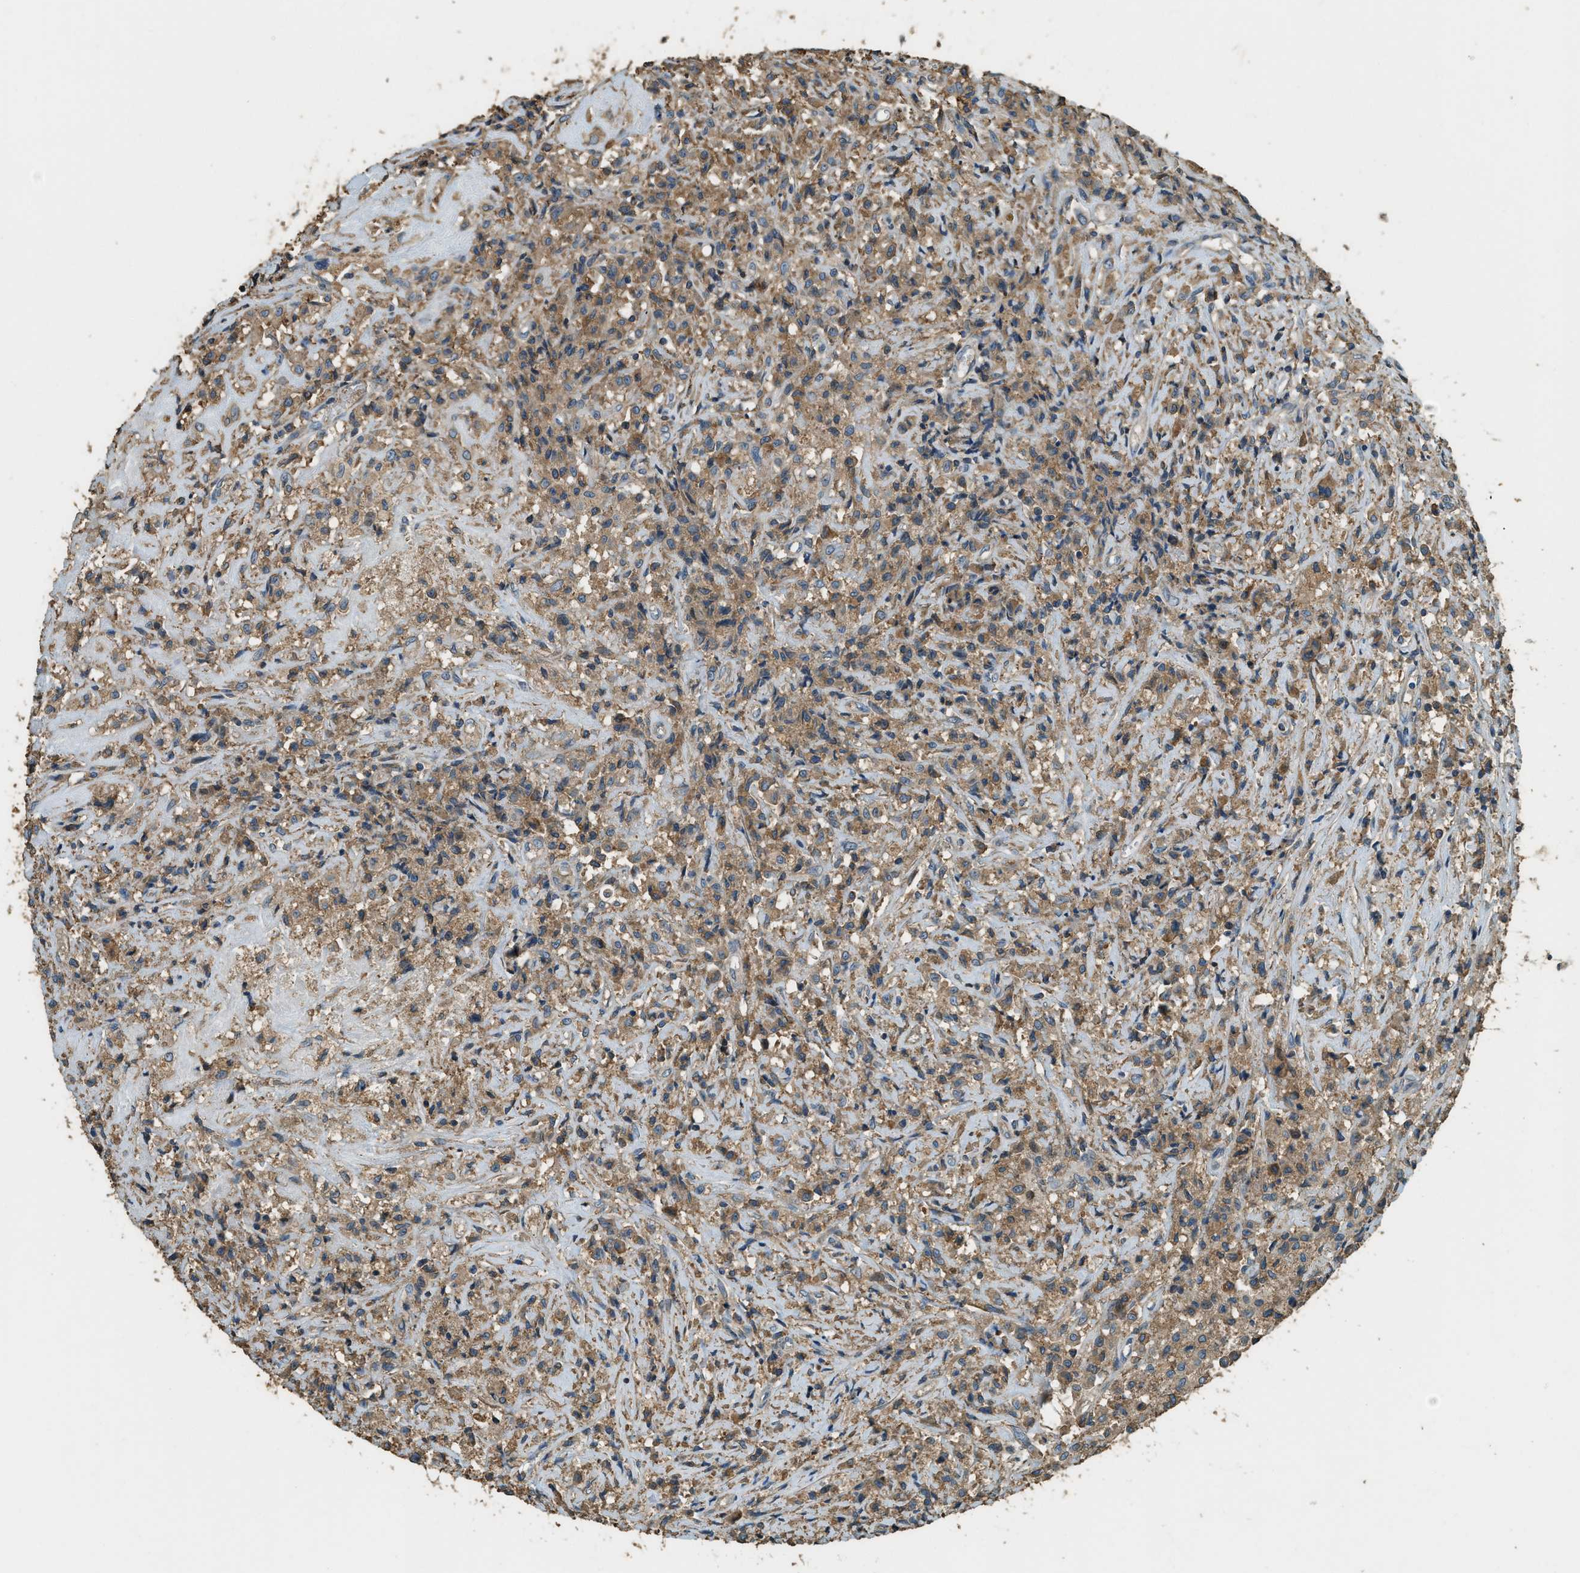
{"staining": {"intensity": "moderate", "quantity": ">75%", "location": "cytoplasmic/membranous"}, "tissue": "testis cancer", "cell_type": "Tumor cells", "image_type": "cancer", "snomed": [{"axis": "morphology", "description": "Carcinoma, Embryonal, NOS"}, {"axis": "topography", "description": "Testis"}], "caption": "The histopathology image shows staining of testis cancer (embryonal carcinoma), revealing moderate cytoplasmic/membranous protein expression (brown color) within tumor cells.", "gene": "ERGIC1", "patient": {"sex": "male", "age": 2}}